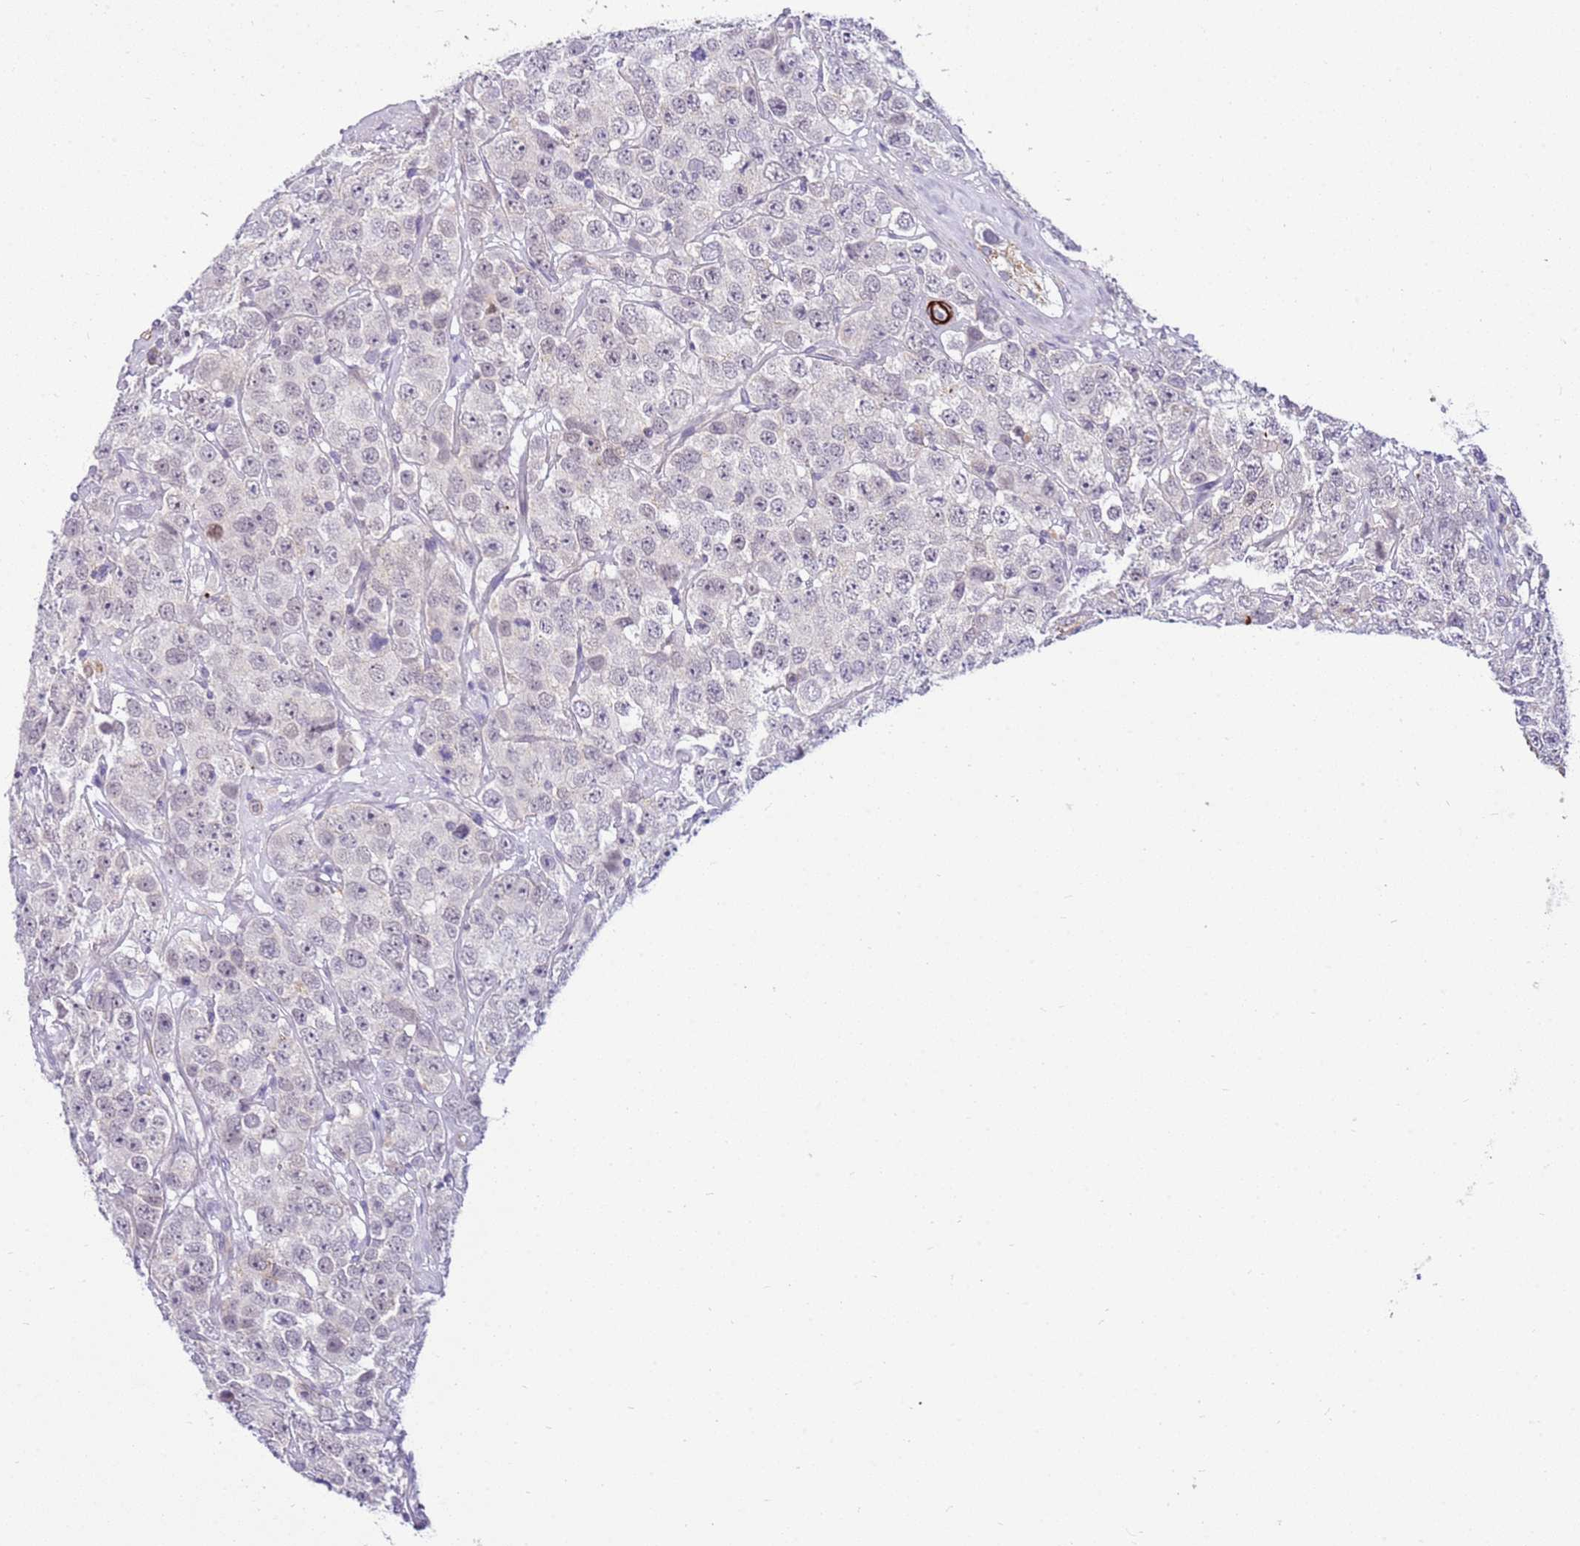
{"staining": {"intensity": "negative", "quantity": "none", "location": "none"}, "tissue": "testis cancer", "cell_type": "Tumor cells", "image_type": "cancer", "snomed": [{"axis": "morphology", "description": "Seminoma, NOS"}, {"axis": "topography", "description": "Testis"}], "caption": "Image shows no protein staining in tumor cells of testis cancer (seminoma) tissue.", "gene": "SMIM4", "patient": {"sex": "male", "age": 28}}